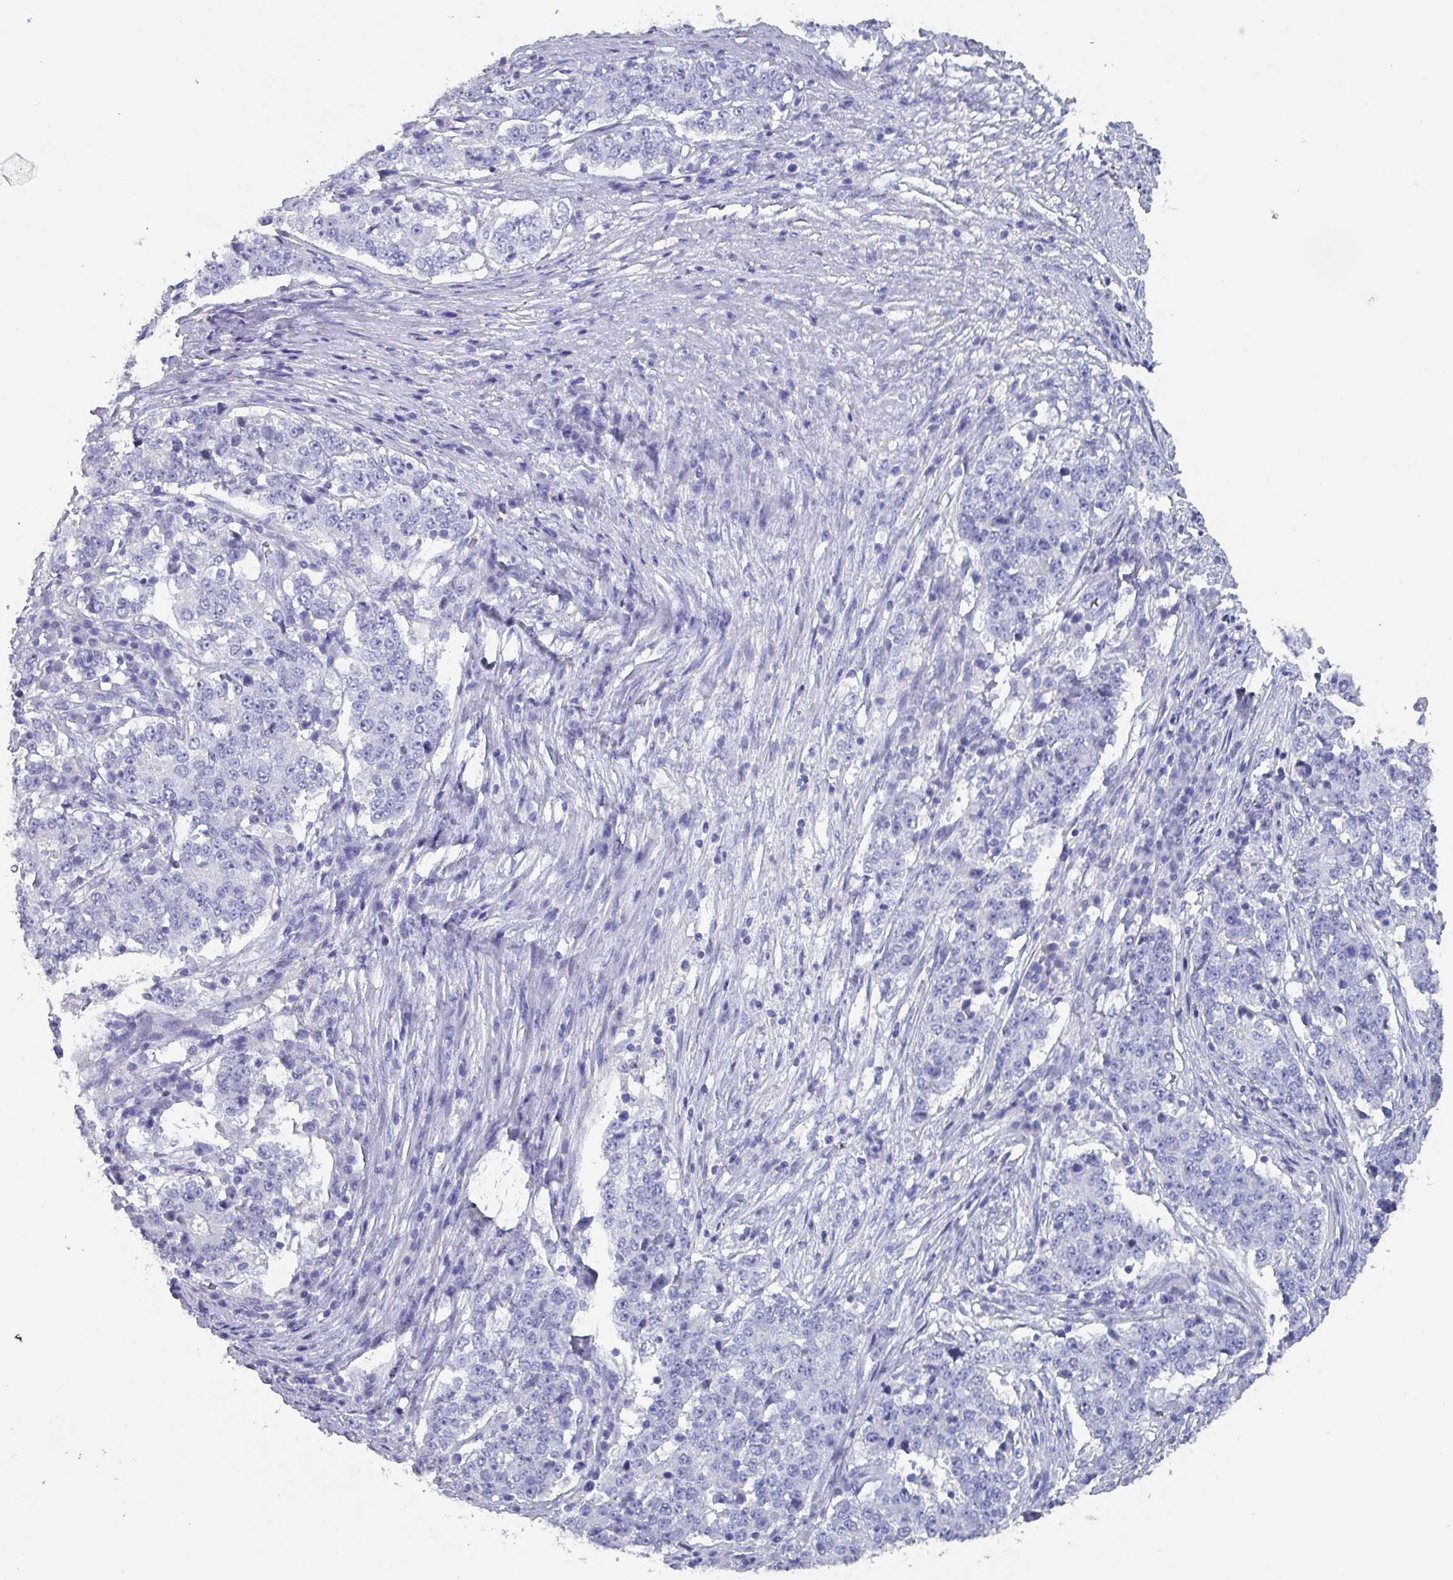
{"staining": {"intensity": "negative", "quantity": "none", "location": "none"}, "tissue": "stomach cancer", "cell_type": "Tumor cells", "image_type": "cancer", "snomed": [{"axis": "morphology", "description": "Adenocarcinoma, NOS"}, {"axis": "topography", "description": "Stomach"}], "caption": "A photomicrograph of human stomach adenocarcinoma is negative for staining in tumor cells.", "gene": "INS-IGF2", "patient": {"sex": "male", "age": 59}}